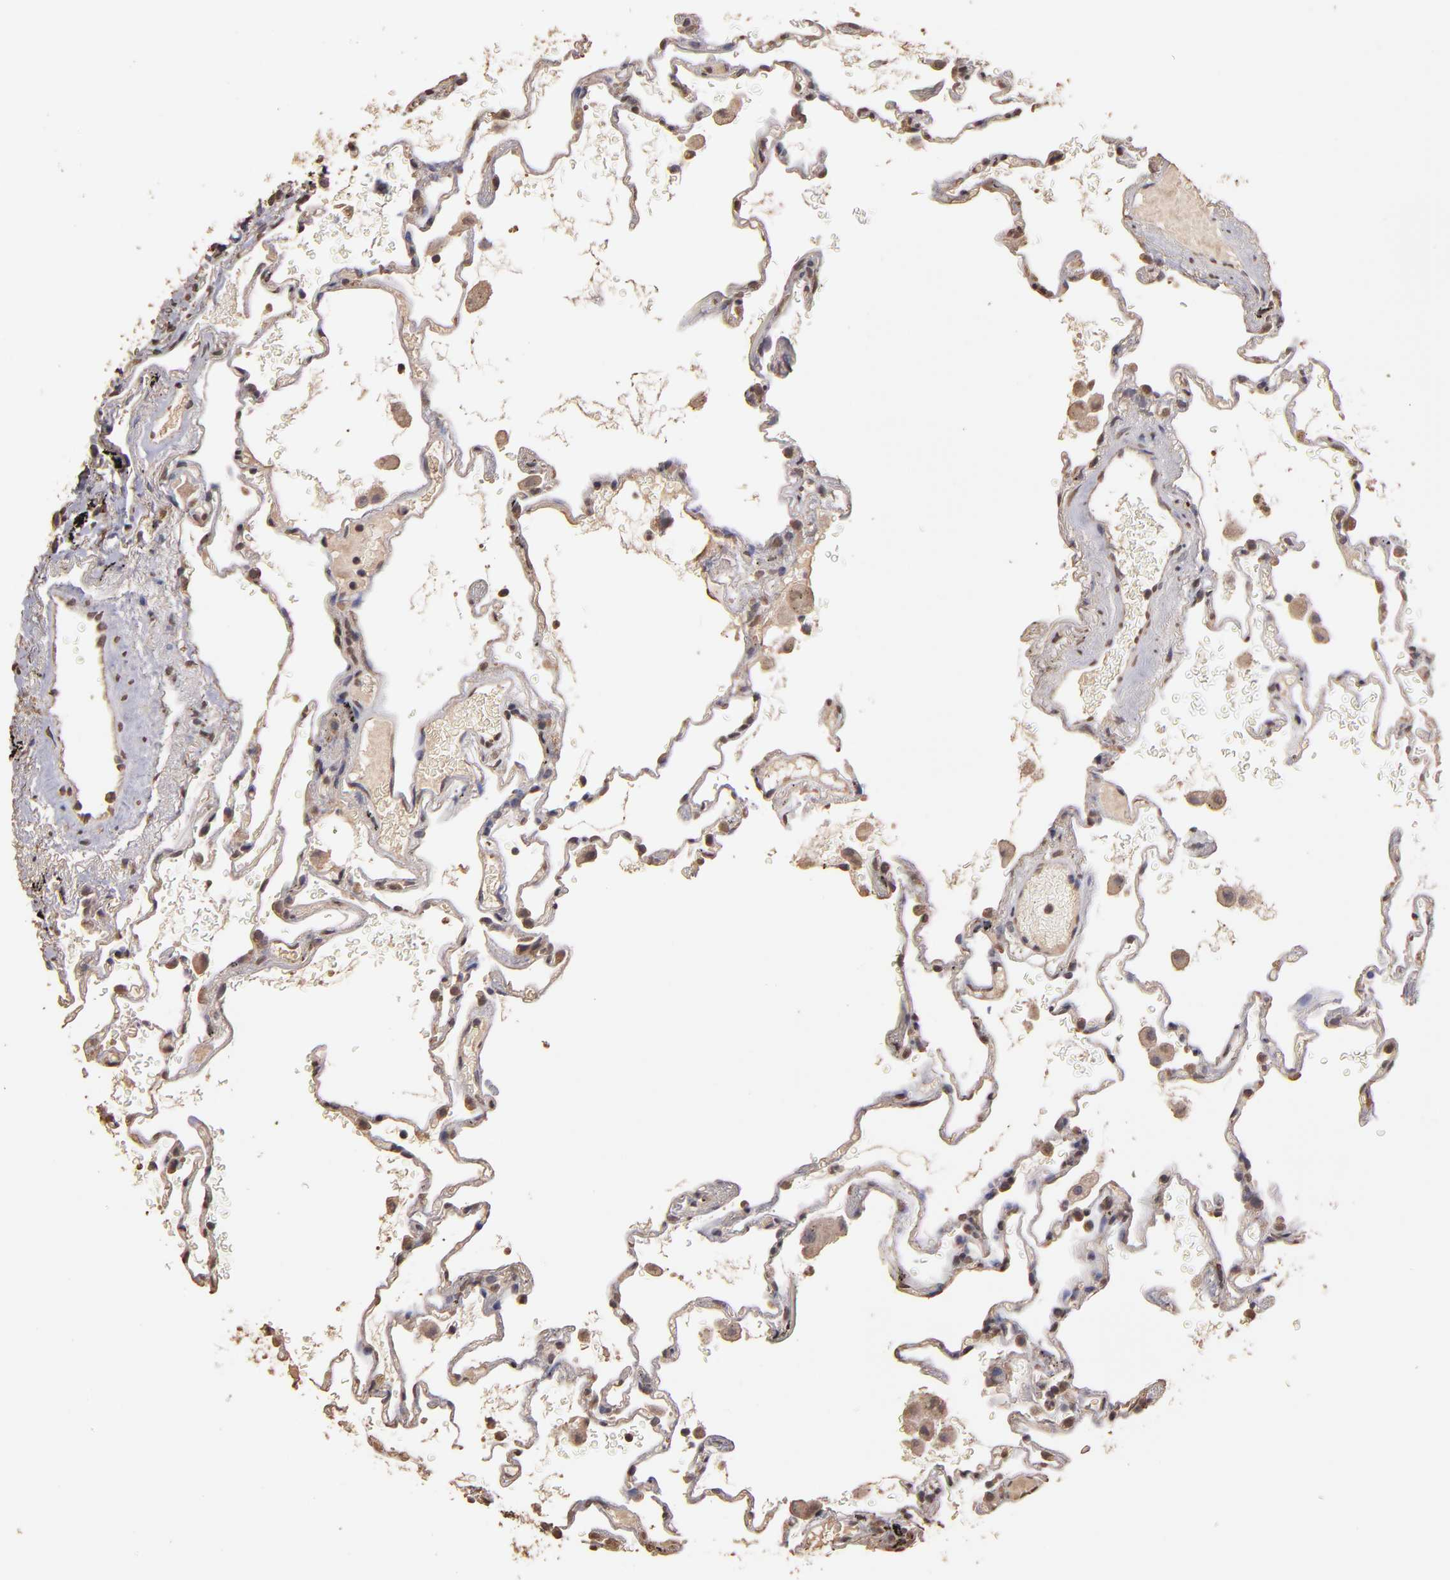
{"staining": {"intensity": "moderate", "quantity": "25%-75%", "location": "cytoplasmic/membranous"}, "tissue": "lung", "cell_type": "Alveolar cells", "image_type": "normal", "snomed": [{"axis": "morphology", "description": "Normal tissue, NOS"}, {"axis": "morphology", "description": "Inflammation, NOS"}, {"axis": "topography", "description": "Lung"}], "caption": "Moderate cytoplasmic/membranous positivity is present in approximately 25%-75% of alveolar cells in normal lung.", "gene": "OPHN1", "patient": {"sex": "male", "age": 69}}